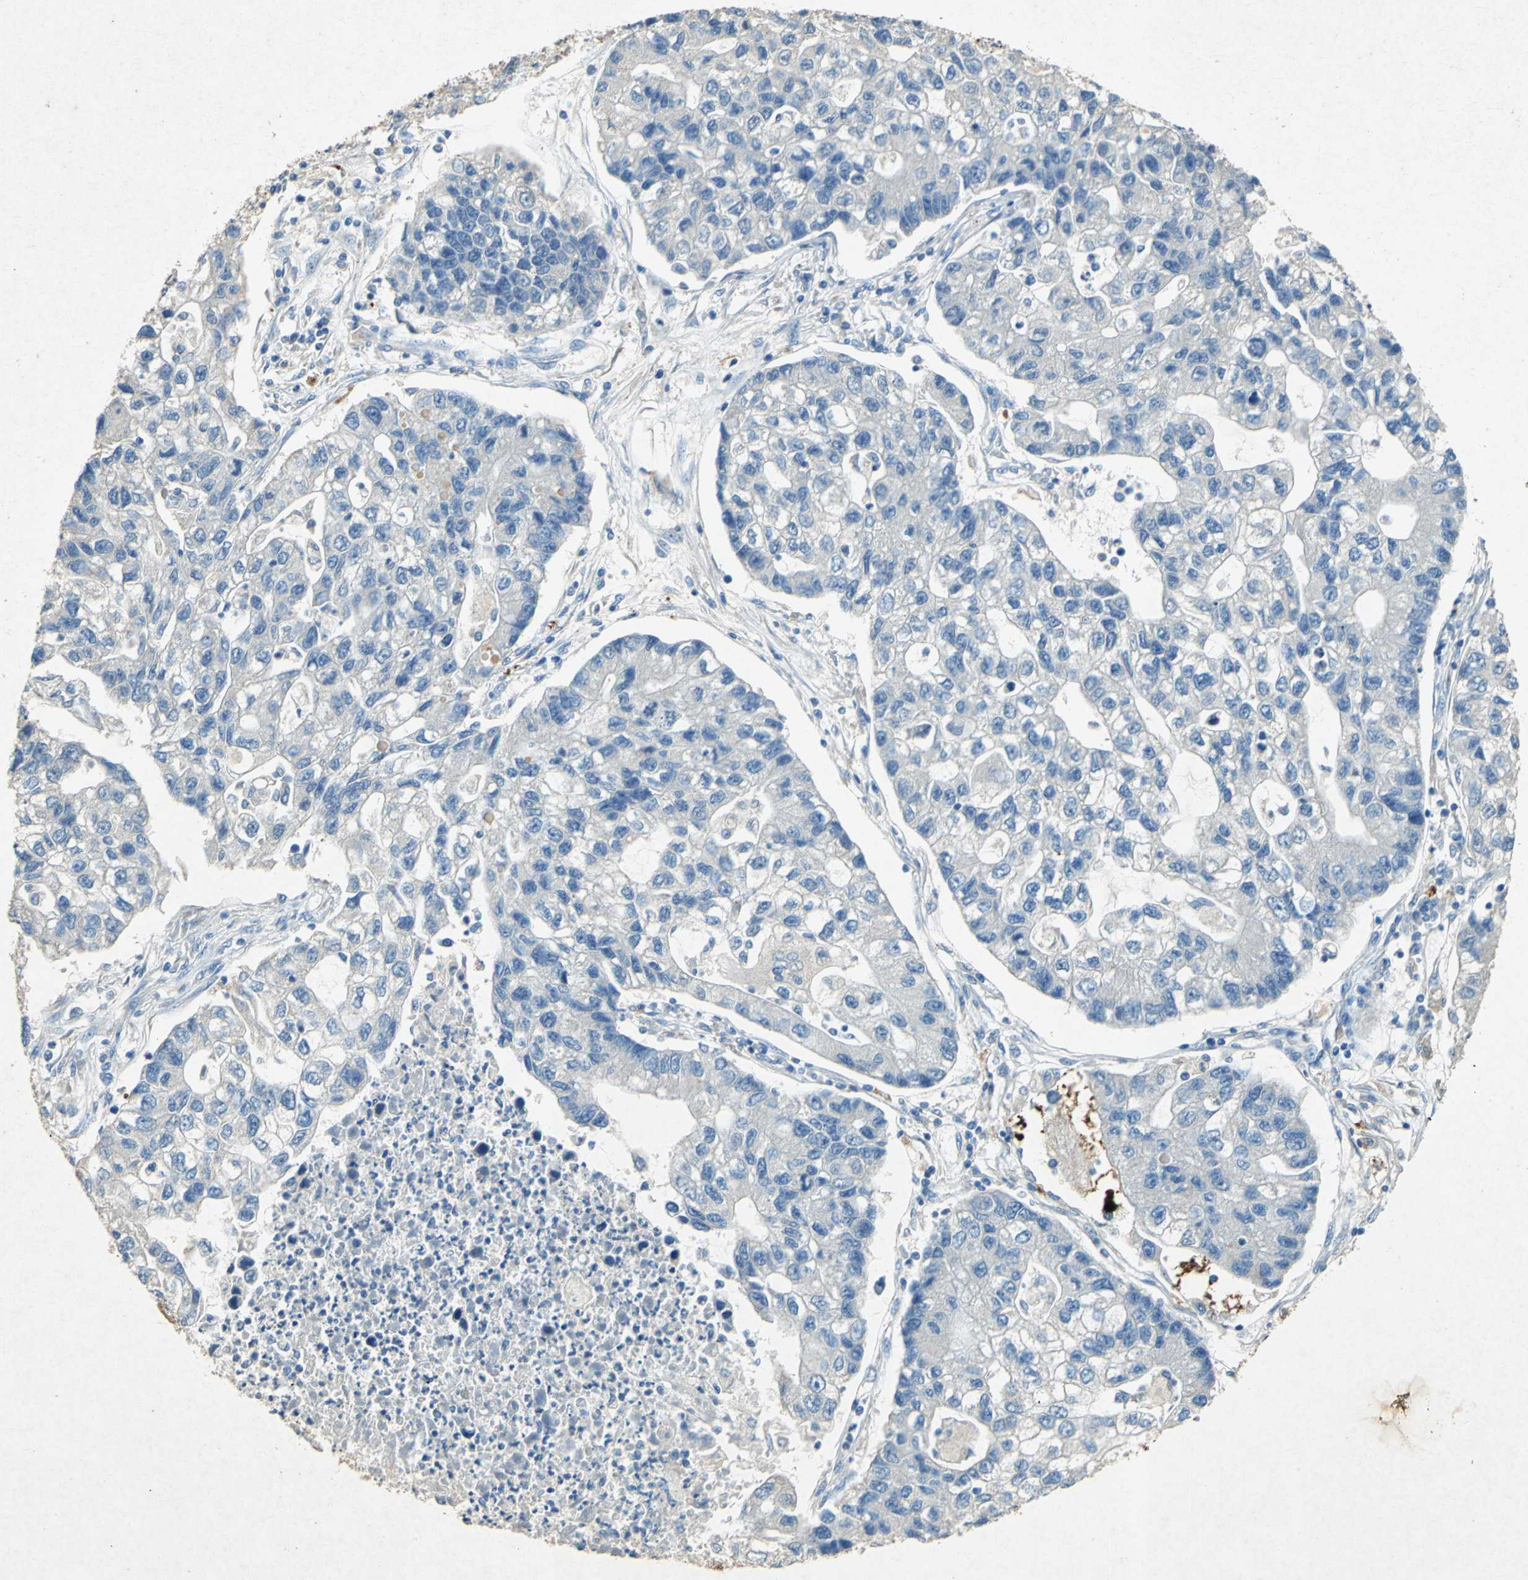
{"staining": {"intensity": "weak", "quantity": "25%-75%", "location": "cytoplasmic/membranous"}, "tissue": "lung cancer", "cell_type": "Tumor cells", "image_type": "cancer", "snomed": [{"axis": "morphology", "description": "Adenocarcinoma, NOS"}, {"axis": "topography", "description": "Lung"}], "caption": "Lung adenocarcinoma stained with DAB immunohistochemistry (IHC) exhibits low levels of weak cytoplasmic/membranous positivity in approximately 25%-75% of tumor cells. Immunohistochemistry (ihc) stains the protein in brown and the nuclei are stained blue.", "gene": "ADAMTS5", "patient": {"sex": "female", "age": 51}}